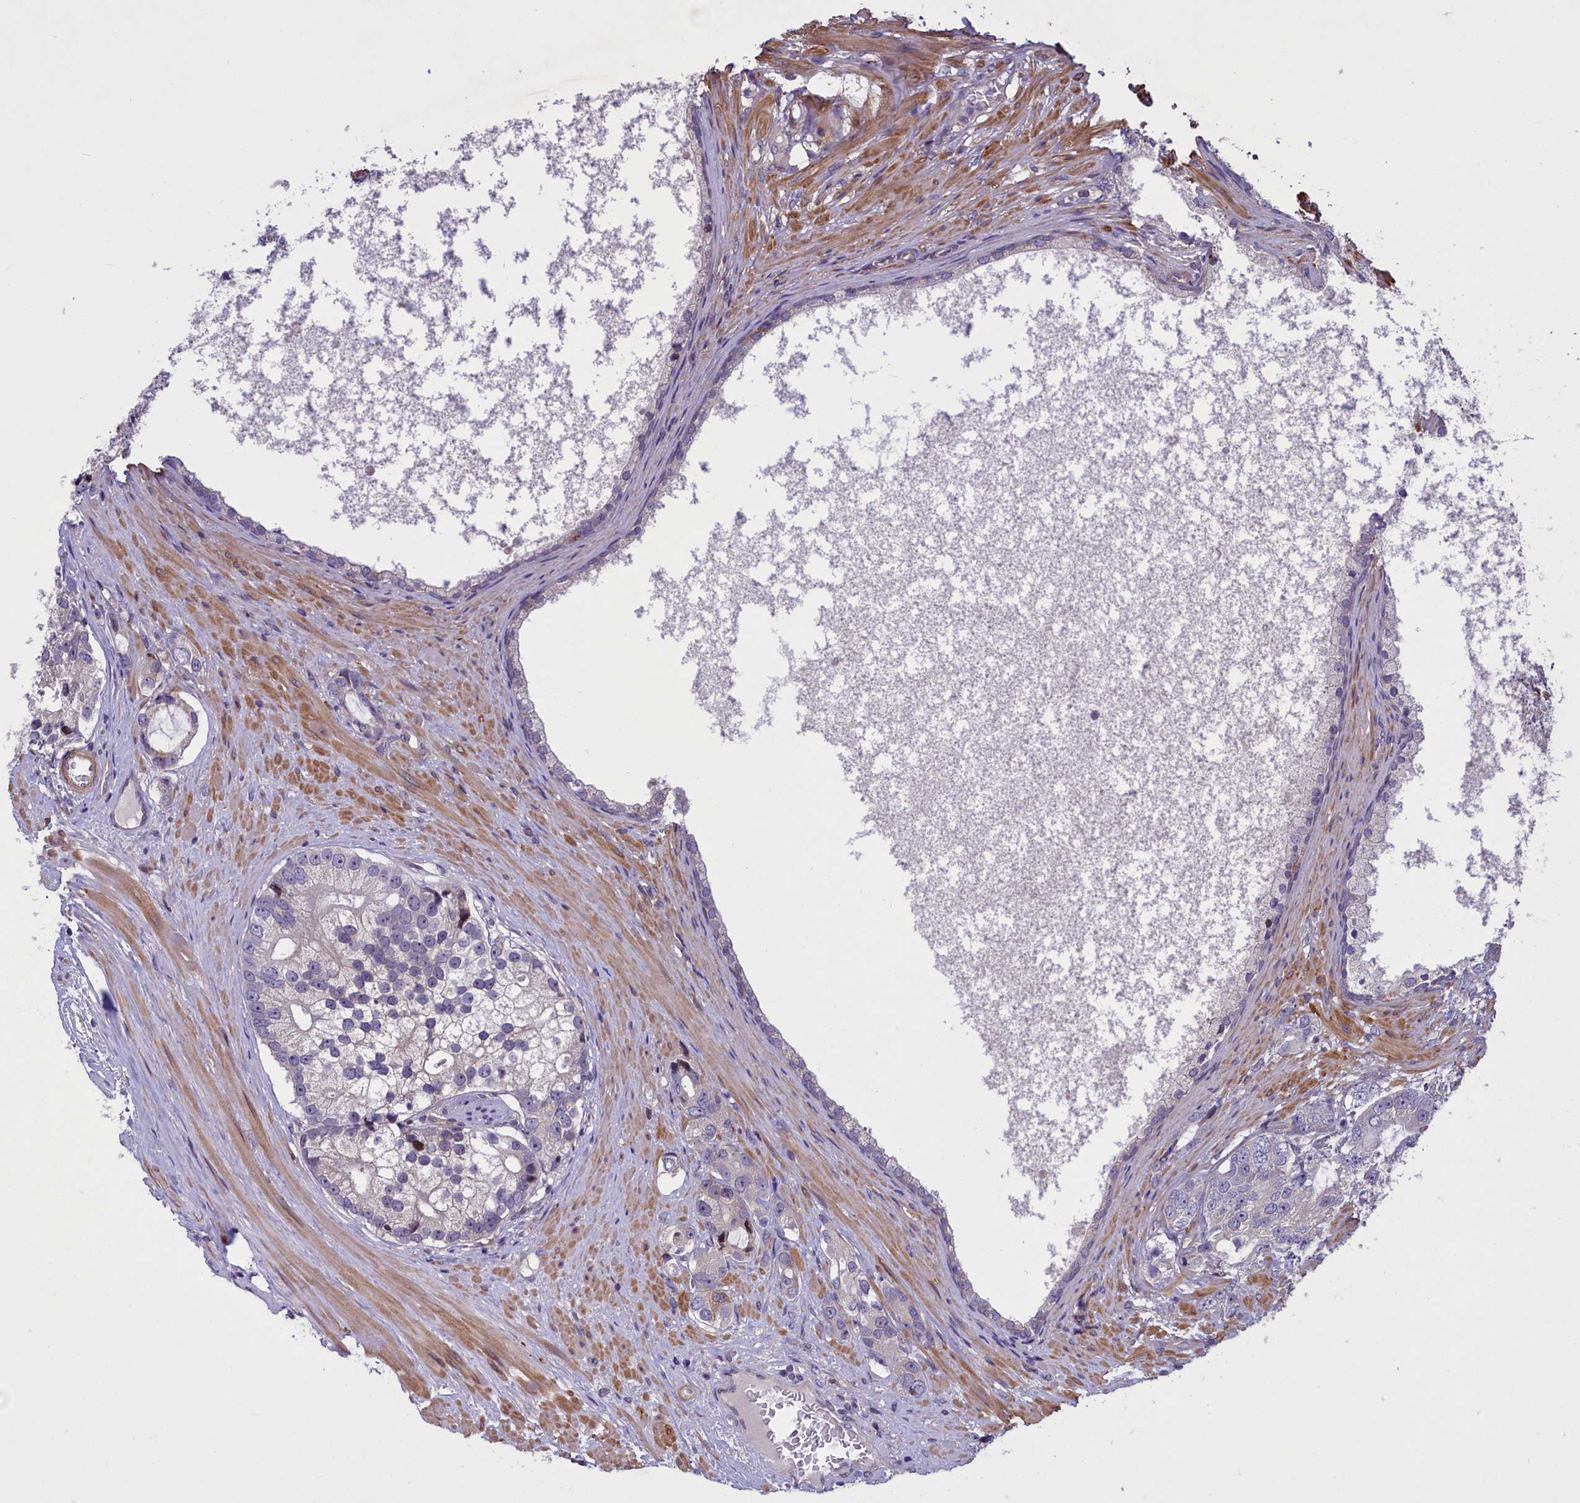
{"staining": {"intensity": "negative", "quantity": "none", "location": "none"}, "tissue": "prostate cancer", "cell_type": "Tumor cells", "image_type": "cancer", "snomed": [{"axis": "morphology", "description": "Adenocarcinoma, High grade"}, {"axis": "topography", "description": "Prostate"}], "caption": "This is an immunohistochemistry photomicrograph of high-grade adenocarcinoma (prostate). There is no positivity in tumor cells.", "gene": "MAN2C1", "patient": {"sex": "male", "age": 75}}